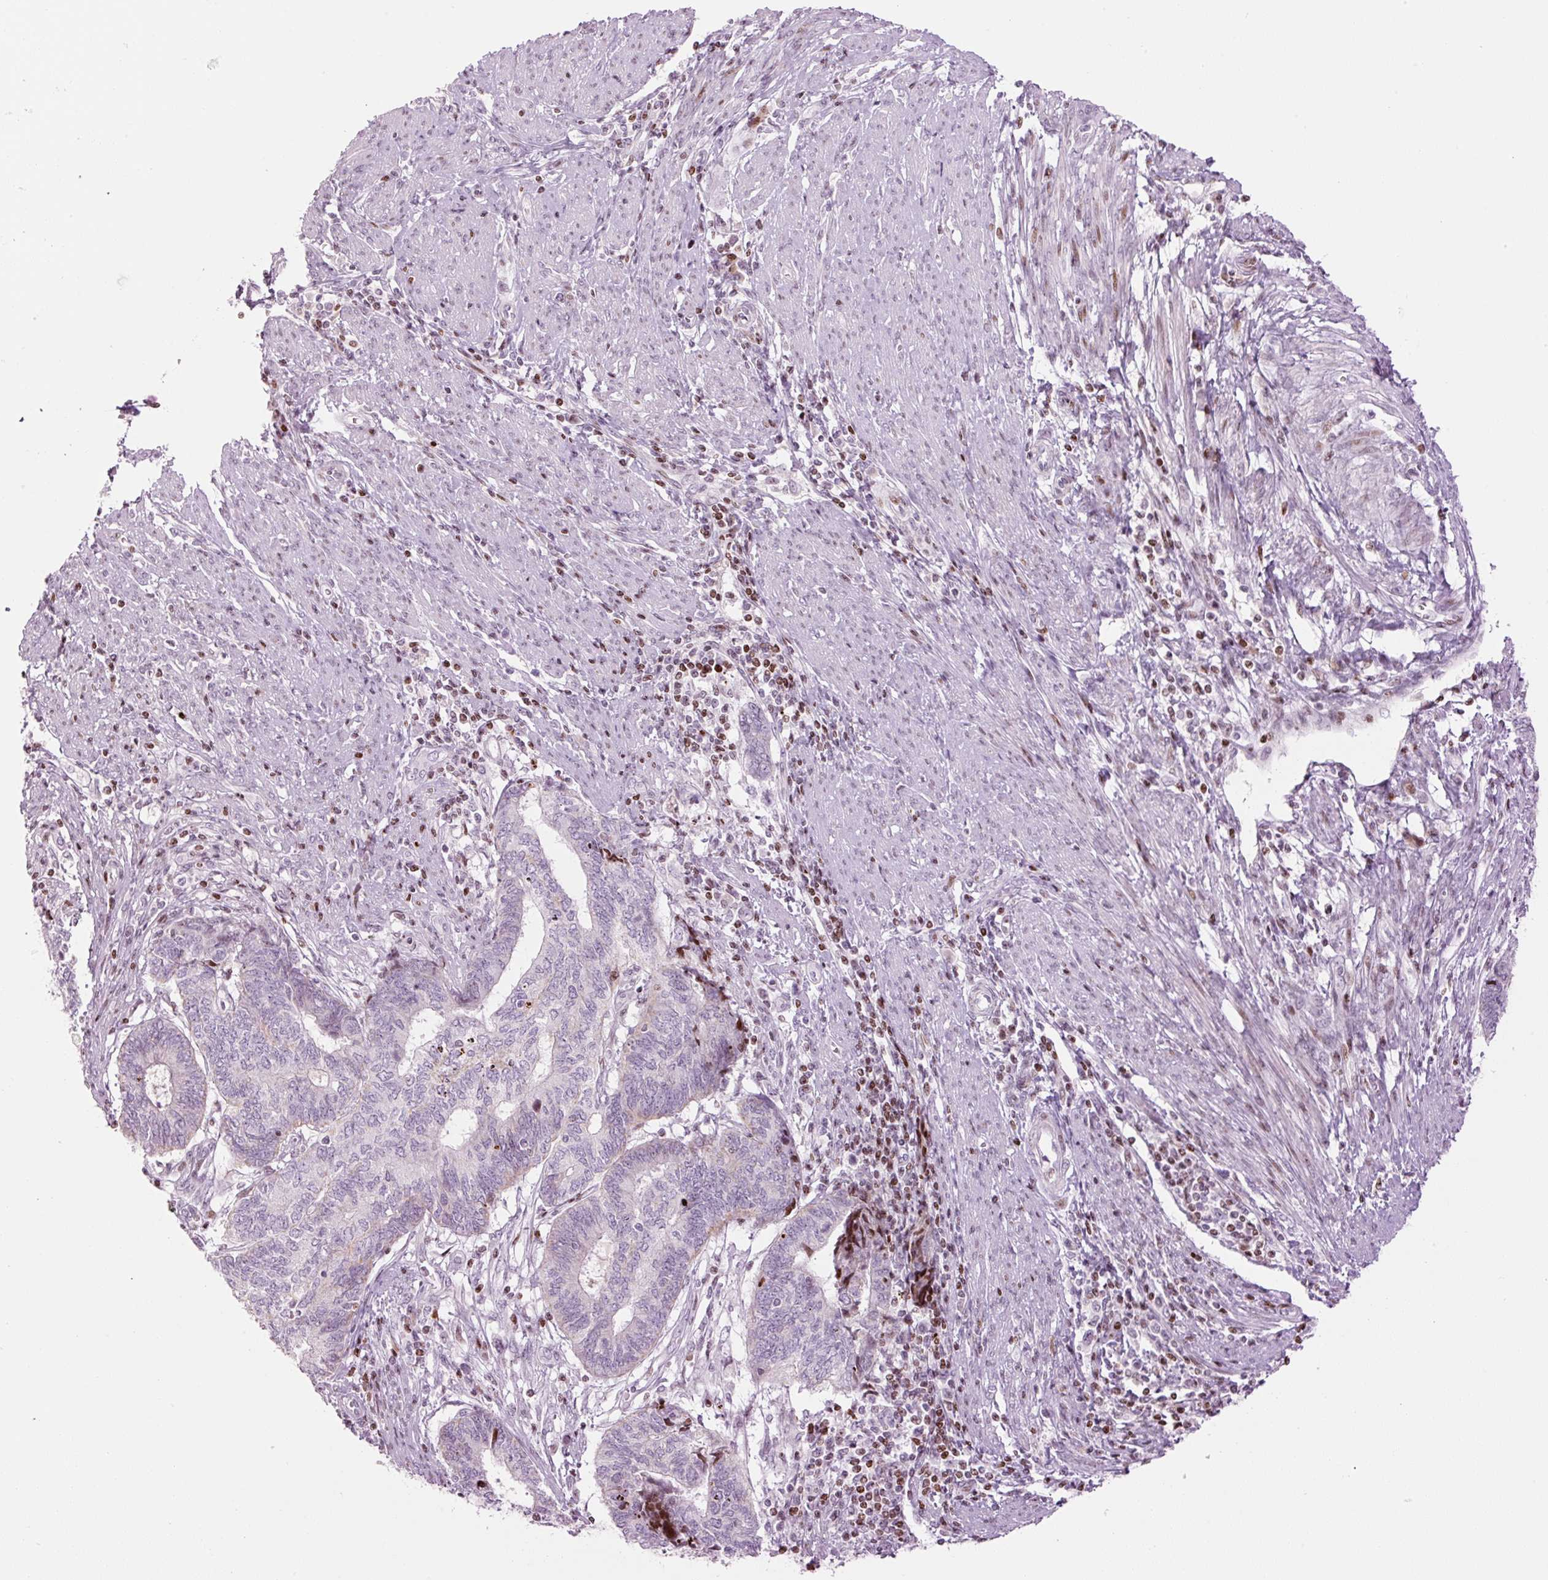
{"staining": {"intensity": "negative", "quantity": "none", "location": "none"}, "tissue": "endometrial cancer", "cell_type": "Tumor cells", "image_type": "cancer", "snomed": [{"axis": "morphology", "description": "Adenocarcinoma, NOS"}, {"axis": "topography", "description": "Uterus"}, {"axis": "topography", "description": "Endometrium"}], "caption": "This image is of endometrial cancer (adenocarcinoma) stained with IHC to label a protein in brown with the nuclei are counter-stained blue. There is no staining in tumor cells.", "gene": "TMEM177", "patient": {"sex": "female", "age": 70}}